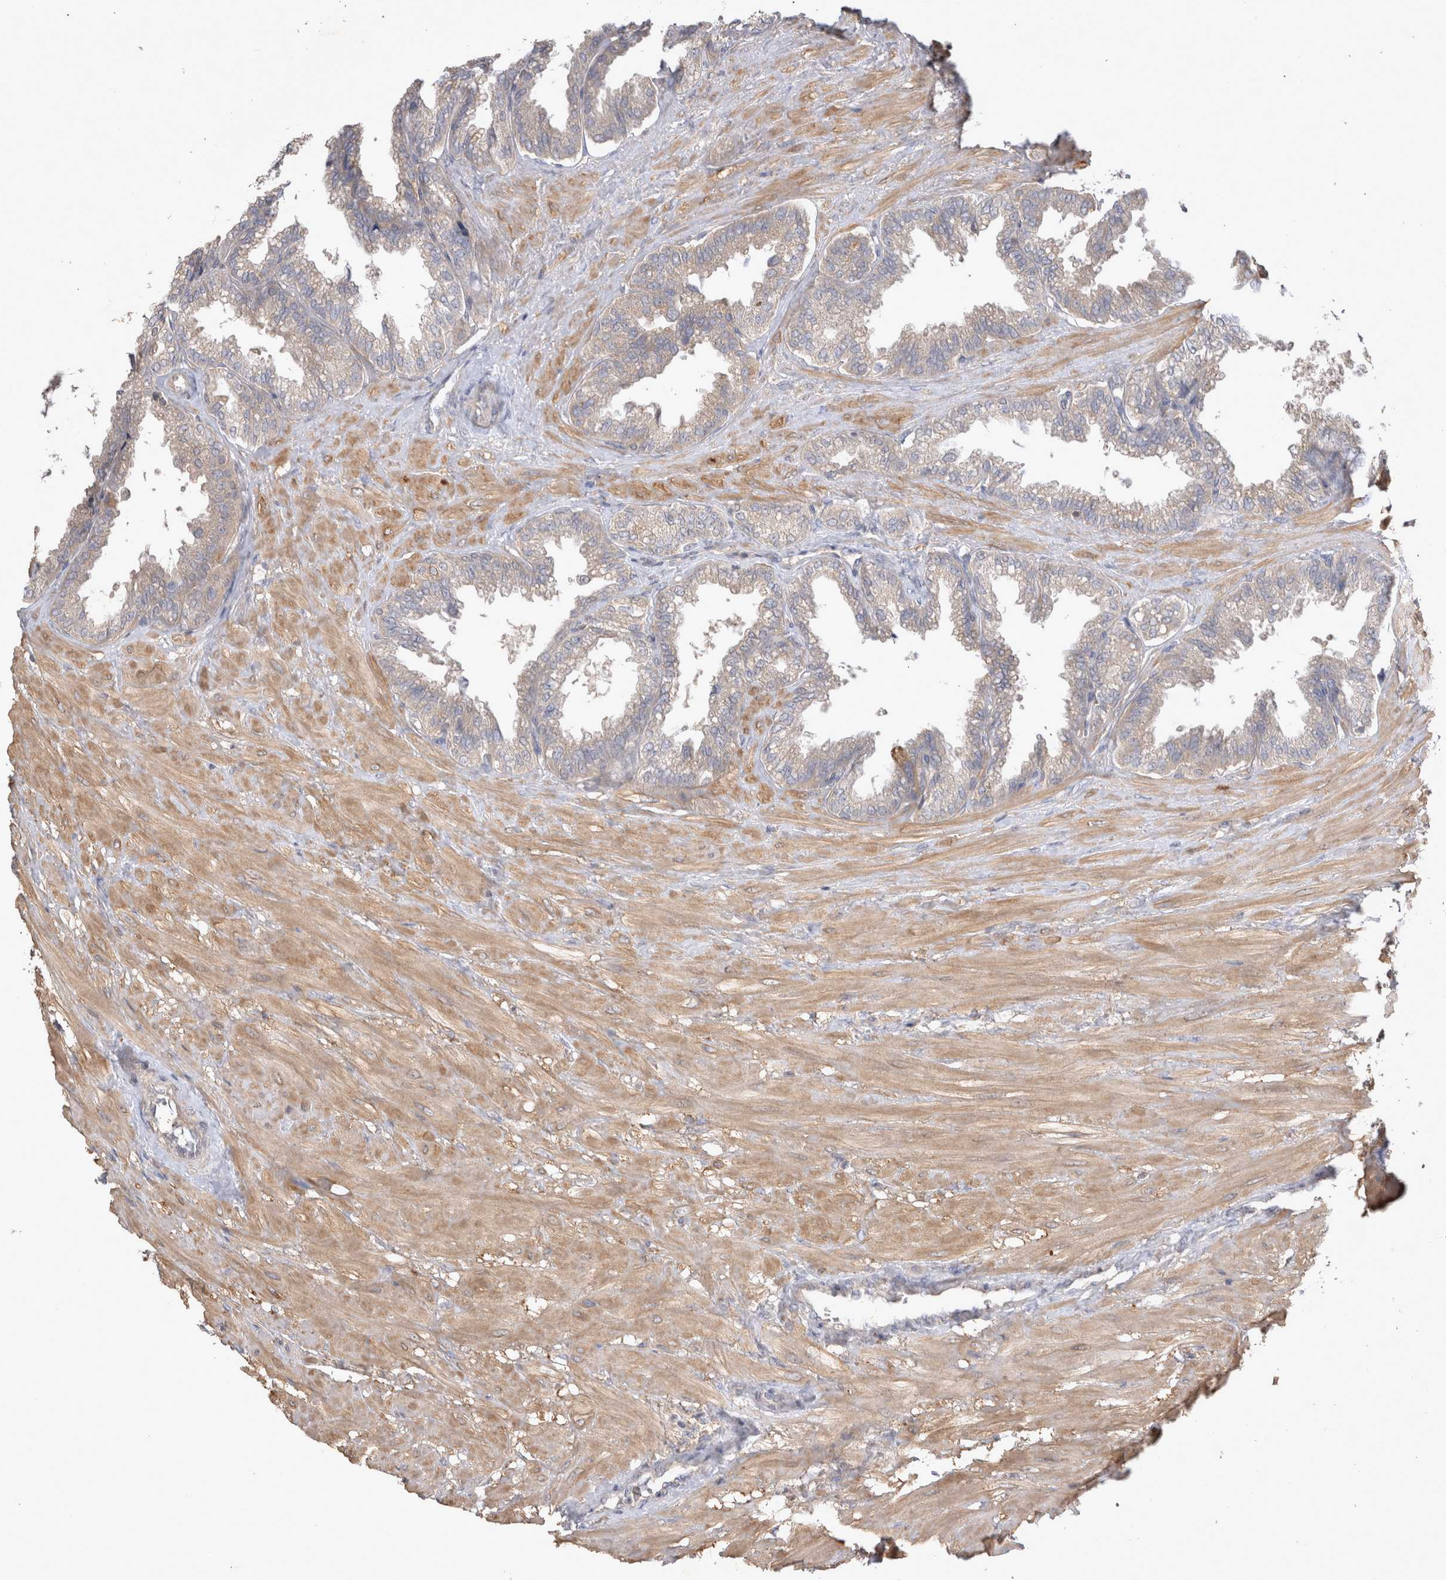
{"staining": {"intensity": "weak", "quantity": "25%-75%", "location": "cytoplasmic/membranous"}, "tissue": "seminal vesicle", "cell_type": "Glandular cells", "image_type": "normal", "snomed": [{"axis": "morphology", "description": "Normal tissue, NOS"}, {"axis": "topography", "description": "Seminal veicle"}], "caption": "Immunohistochemical staining of benign human seminal vesicle shows 25%-75% levels of weak cytoplasmic/membranous protein expression in approximately 25%-75% of glandular cells.", "gene": "SRD5A3", "patient": {"sex": "male", "age": 46}}